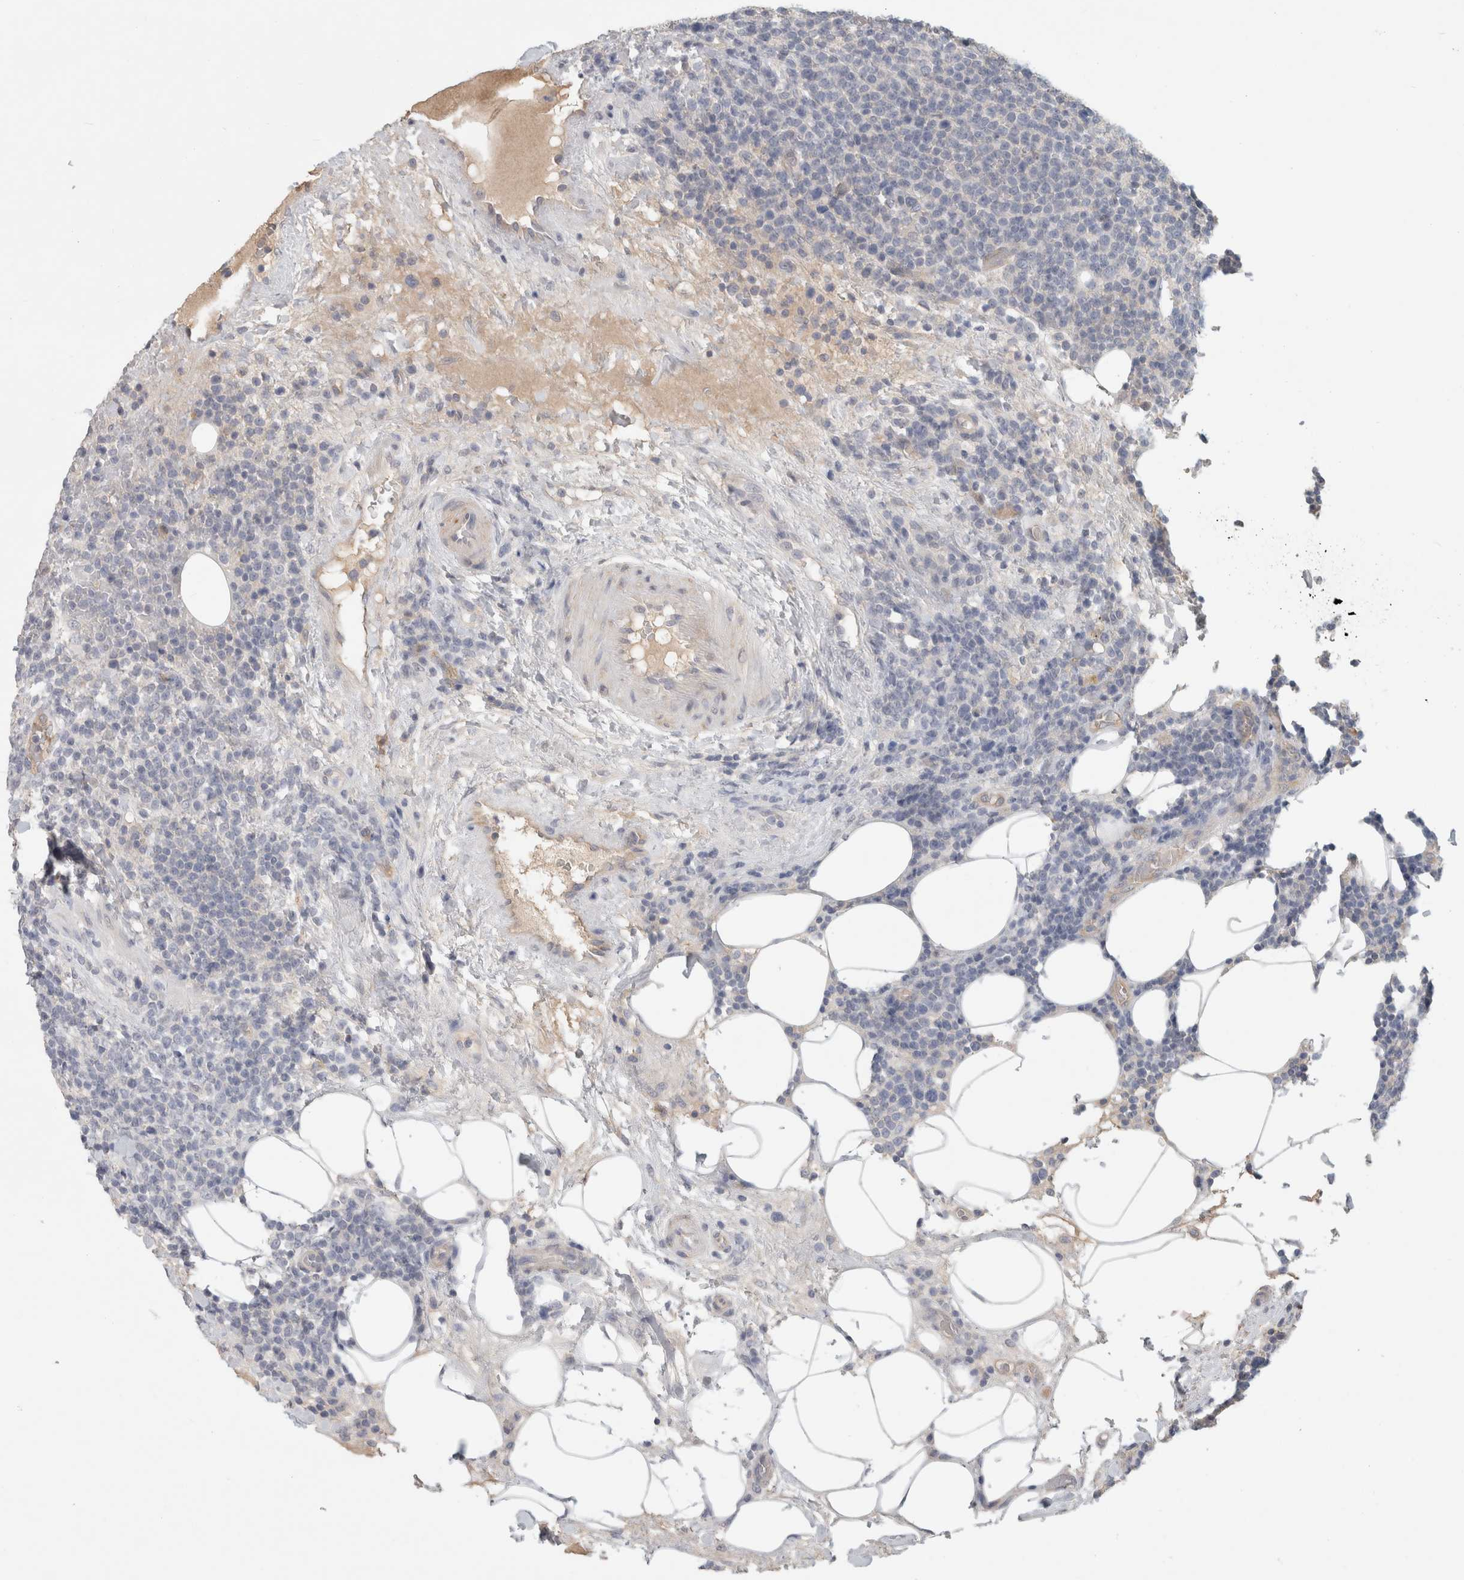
{"staining": {"intensity": "negative", "quantity": "none", "location": "none"}, "tissue": "lymphoma", "cell_type": "Tumor cells", "image_type": "cancer", "snomed": [{"axis": "morphology", "description": "Malignant lymphoma, non-Hodgkin's type, High grade"}, {"axis": "topography", "description": "Lymph node"}], "caption": "Tumor cells show no significant staining in malignant lymphoma, non-Hodgkin's type (high-grade).", "gene": "RASAL2", "patient": {"sex": "male", "age": 61}}